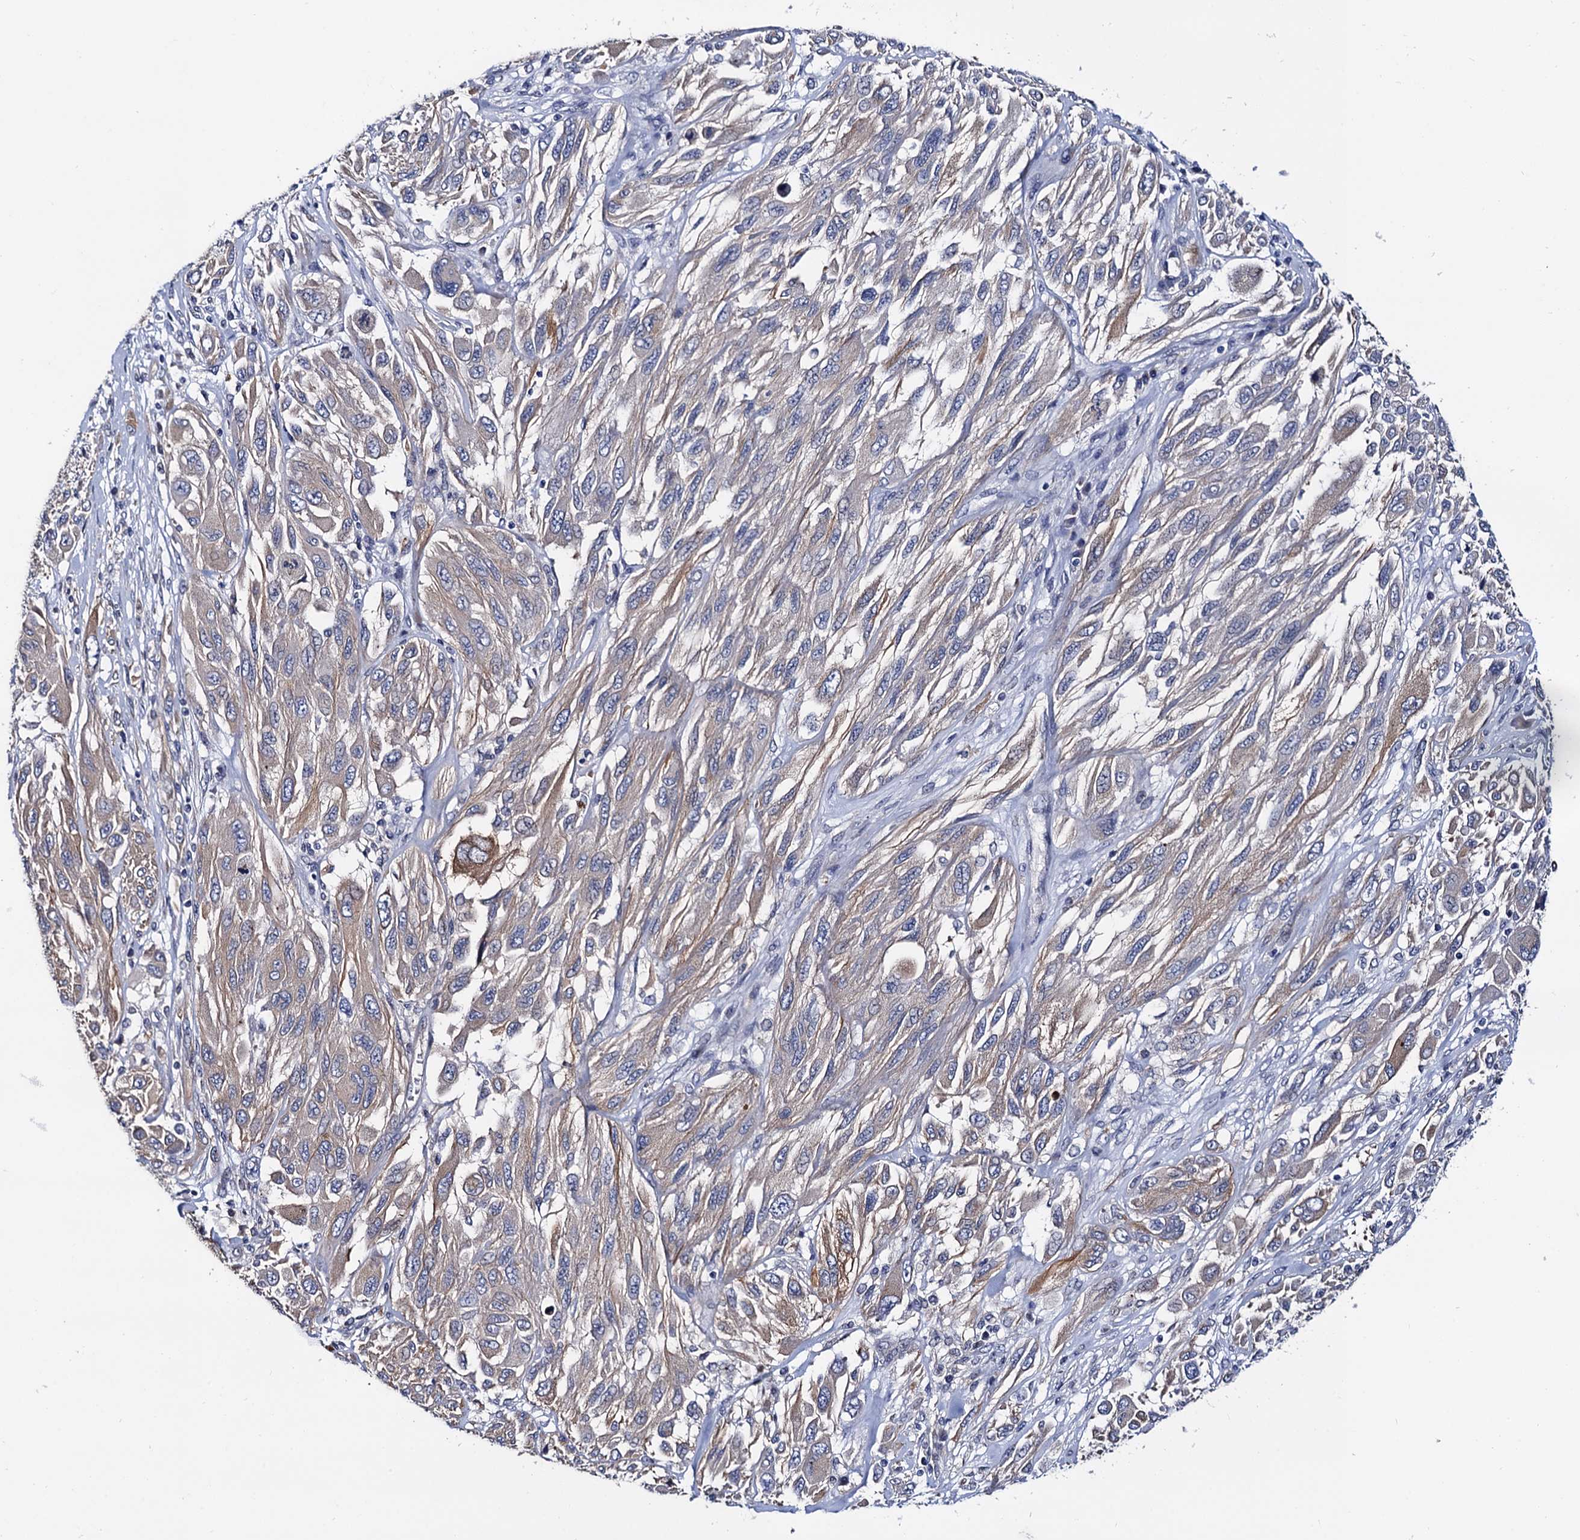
{"staining": {"intensity": "negative", "quantity": "none", "location": "none"}, "tissue": "melanoma", "cell_type": "Tumor cells", "image_type": "cancer", "snomed": [{"axis": "morphology", "description": "Malignant melanoma, NOS"}, {"axis": "topography", "description": "Skin"}], "caption": "Immunohistochemistry (IHC) photomicrograph of neoplastic tissue: malignant melanoma stained with DAB (3,3'-diaminobenzidine) demonstrates no significant protein staining in tumor cells.", "gene": "ZDHHC18", "patient": {"sex": "female", "age": 91}}